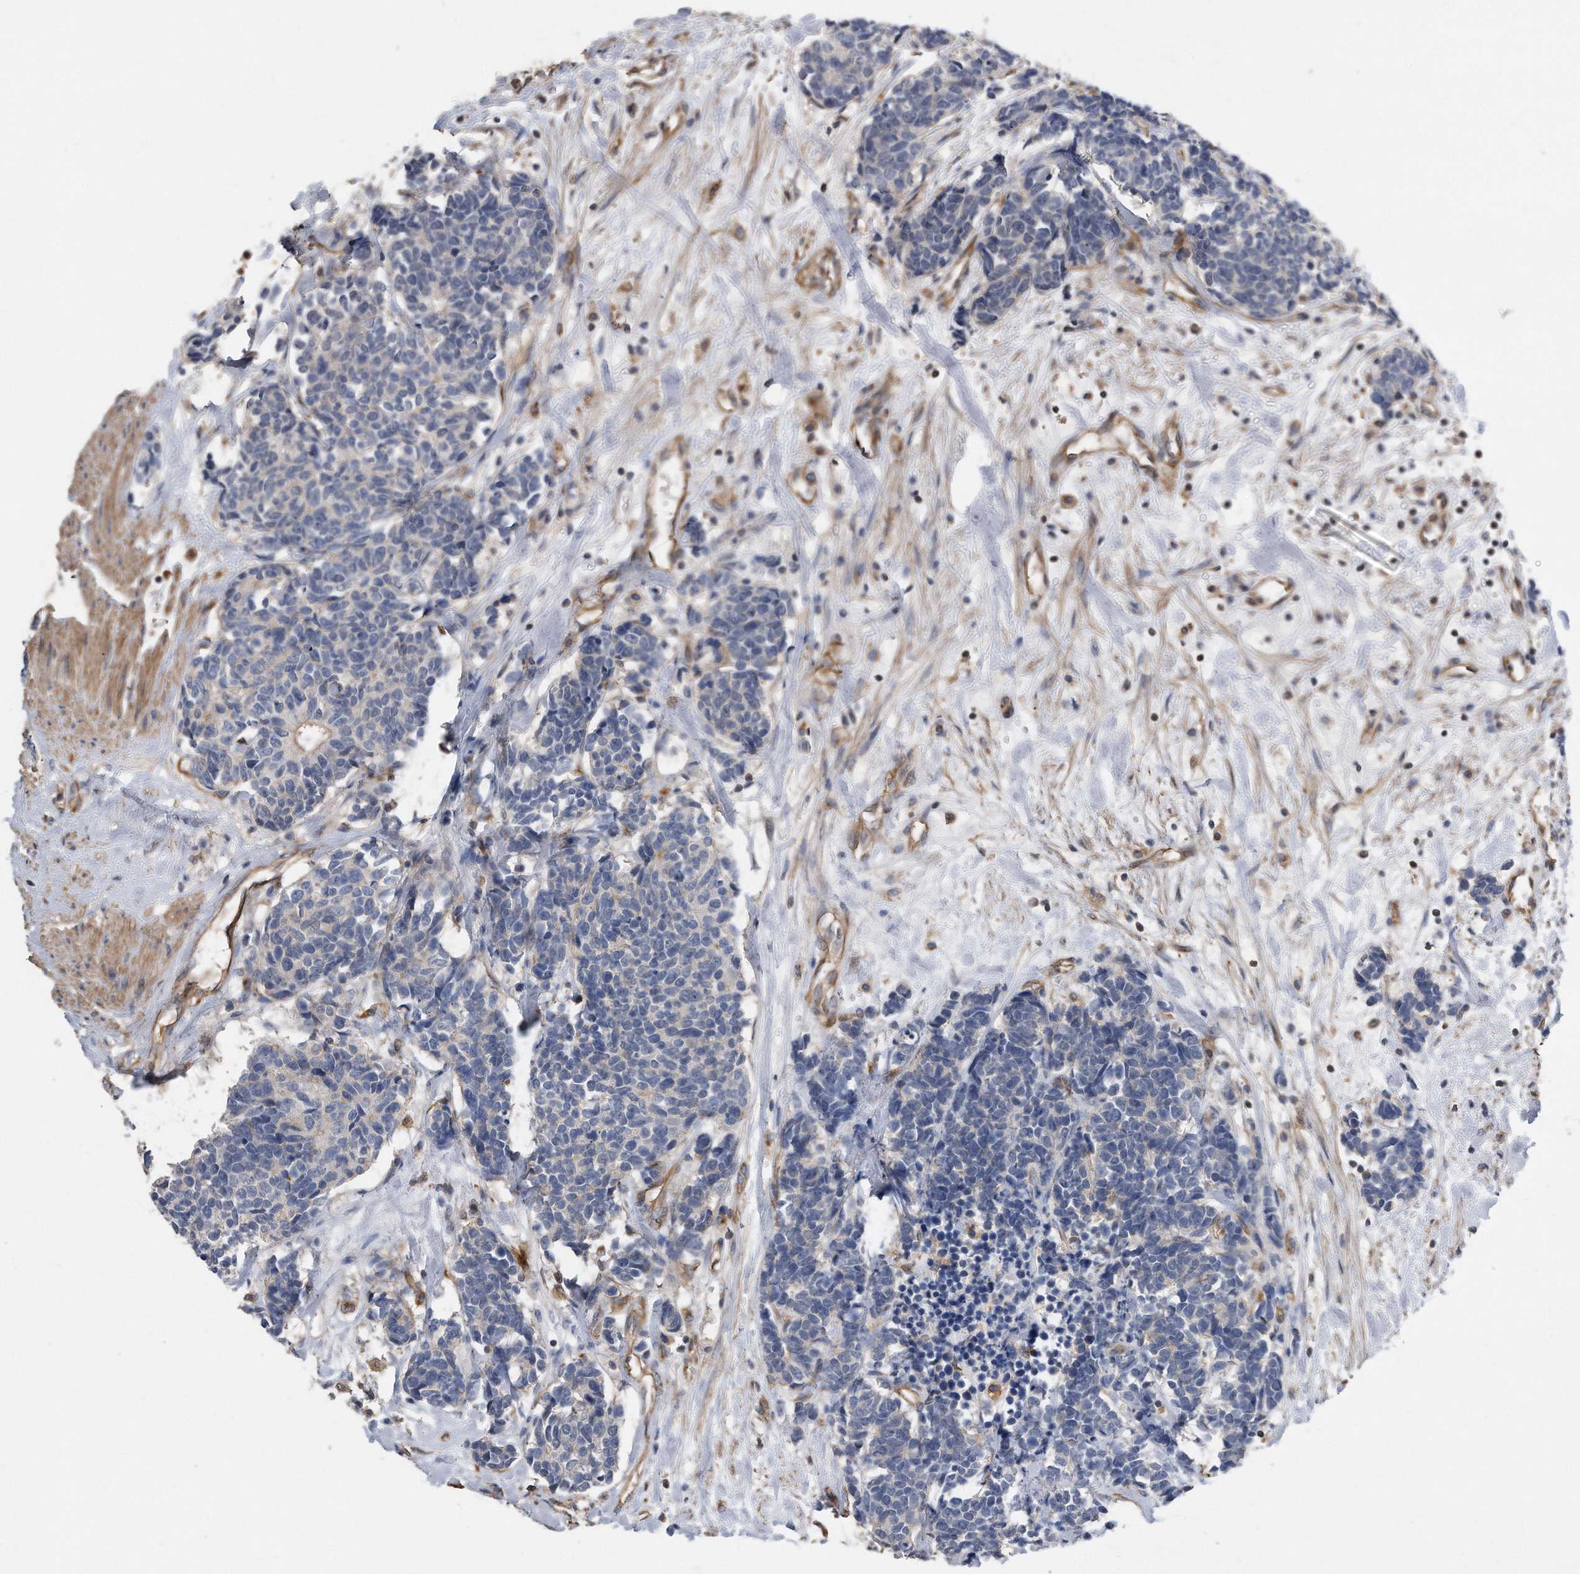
{"staining": {"intensity": "negative", "quantity": "none", "location": "none"}, "tissue": "carcinoid", "cell_type": "Tumor cells", "image_type": "cancer", "snomed": [{"axis": "morphology", "description": "Carcinoma, NOS"}, {"axis": "morphology", "description": "Carcinoid, malignant, NOS"}, {"axis": "topography", "description": "Urinary bladder"}], "caption": "Immunohistochemistry (IHC) micrograph of neoplastic tissue: carcinoid stained with DAB exhibits no significant protein expression in tumor cells. The staining is performed using DAB brown chromogen with nuclei counter-stained in using hematoxylin.", "gene": "GPC1", "patient": {"sex": "male", "age": 57}}